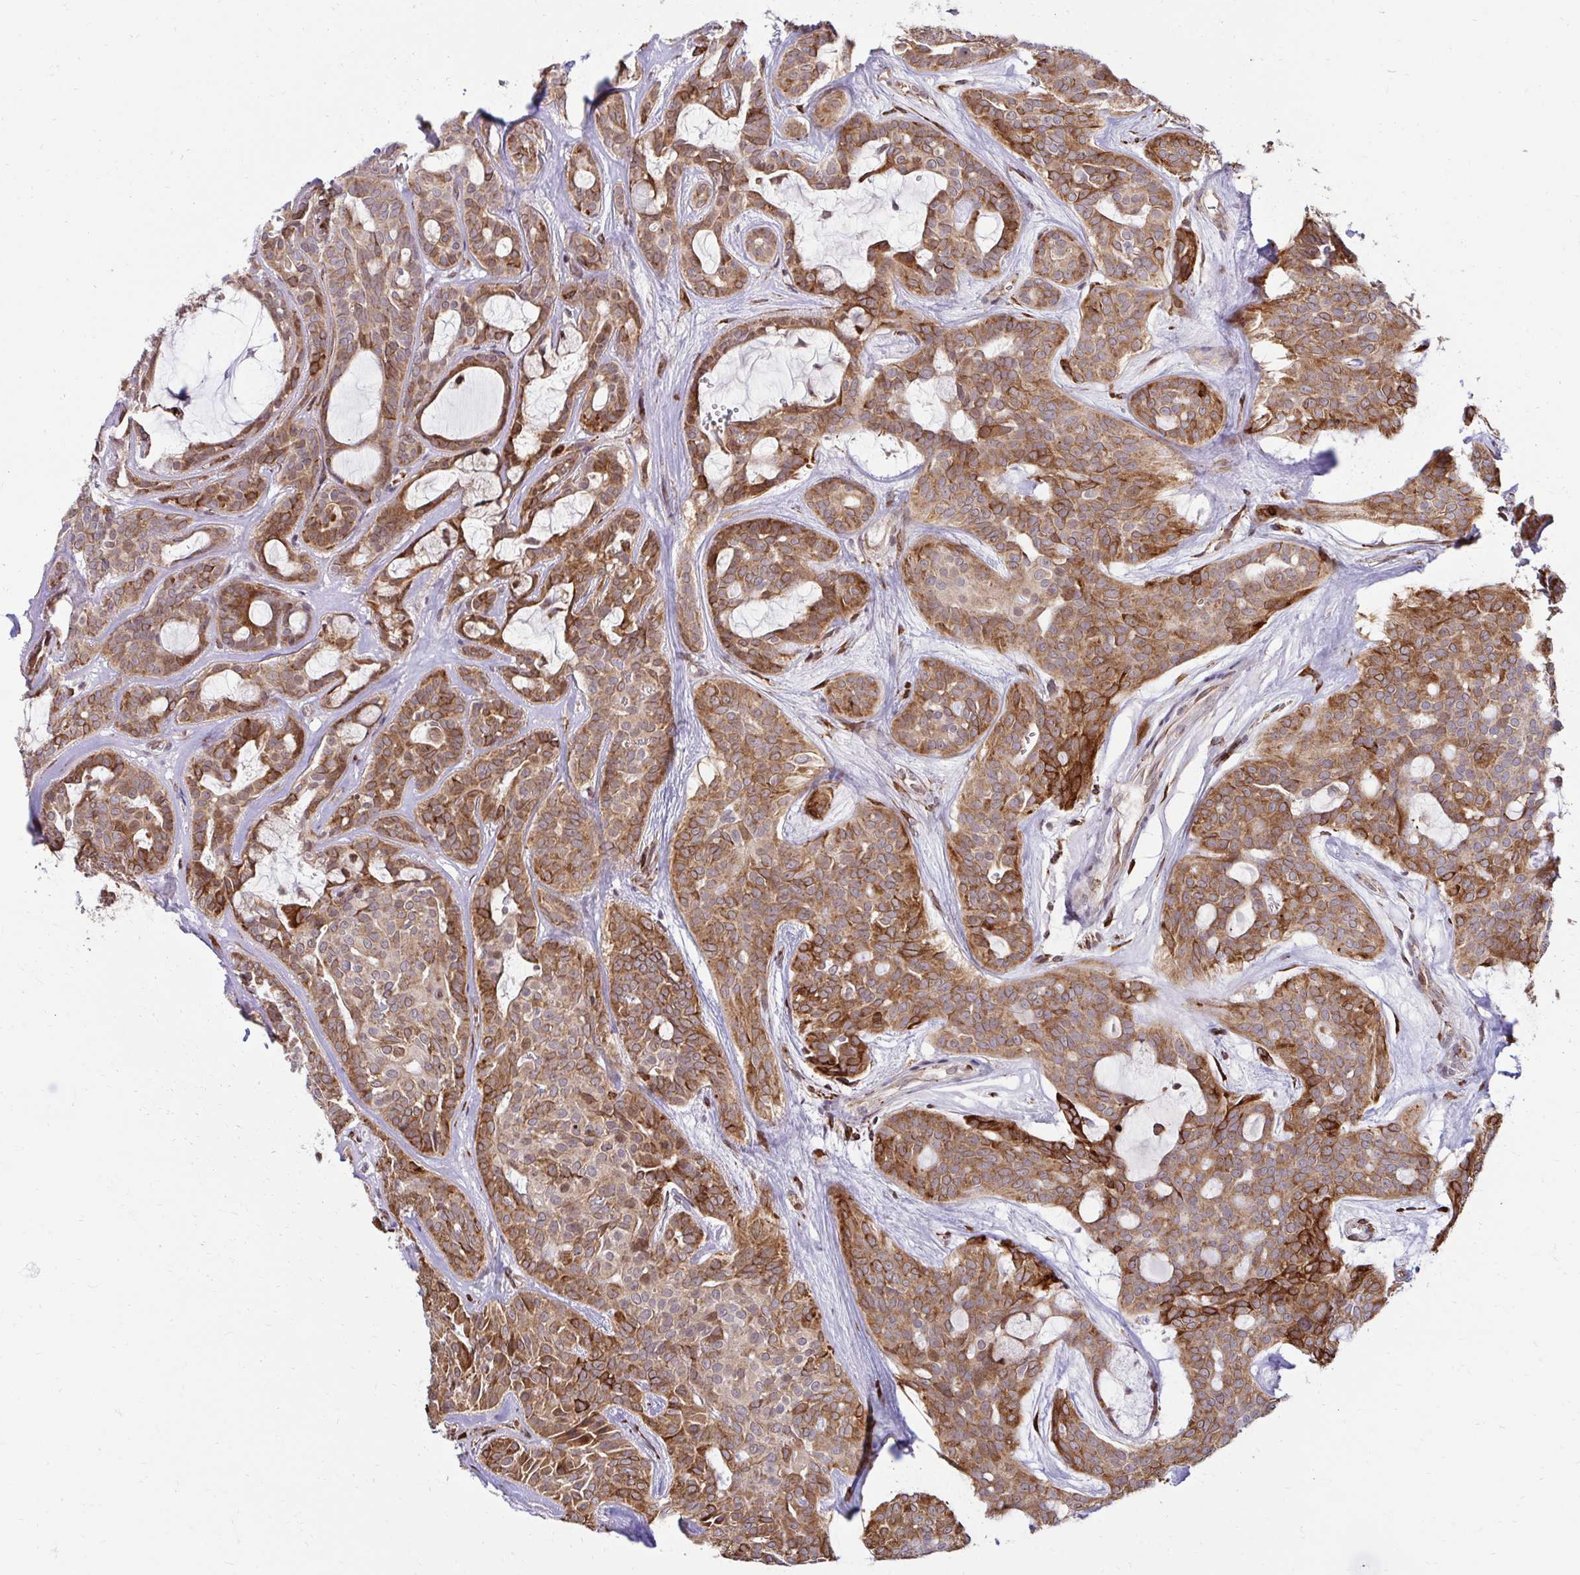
{"staining": {"intensity": "moderate", "quantity": ">75%", "location": "cytoplasmic/membranous"}, "tissue": "head and neck cancer", "cell_type": "Tumor cells", "image_type": "cancer", "snomed": [{"axis": "morphology", "description": "Adenocarcinoma, NOS"}, {"axis": "topography", "description": "Head-Neck"}], "caption": "Head and neck cancer (adenocarcinoma) stained with immunohistochemistry demonstrates moderate cytoplasmic/membranous positivity in about >75% of tumor cells.", "gene": "HPS1", "patient": {"sex": "male", "age": 66}}